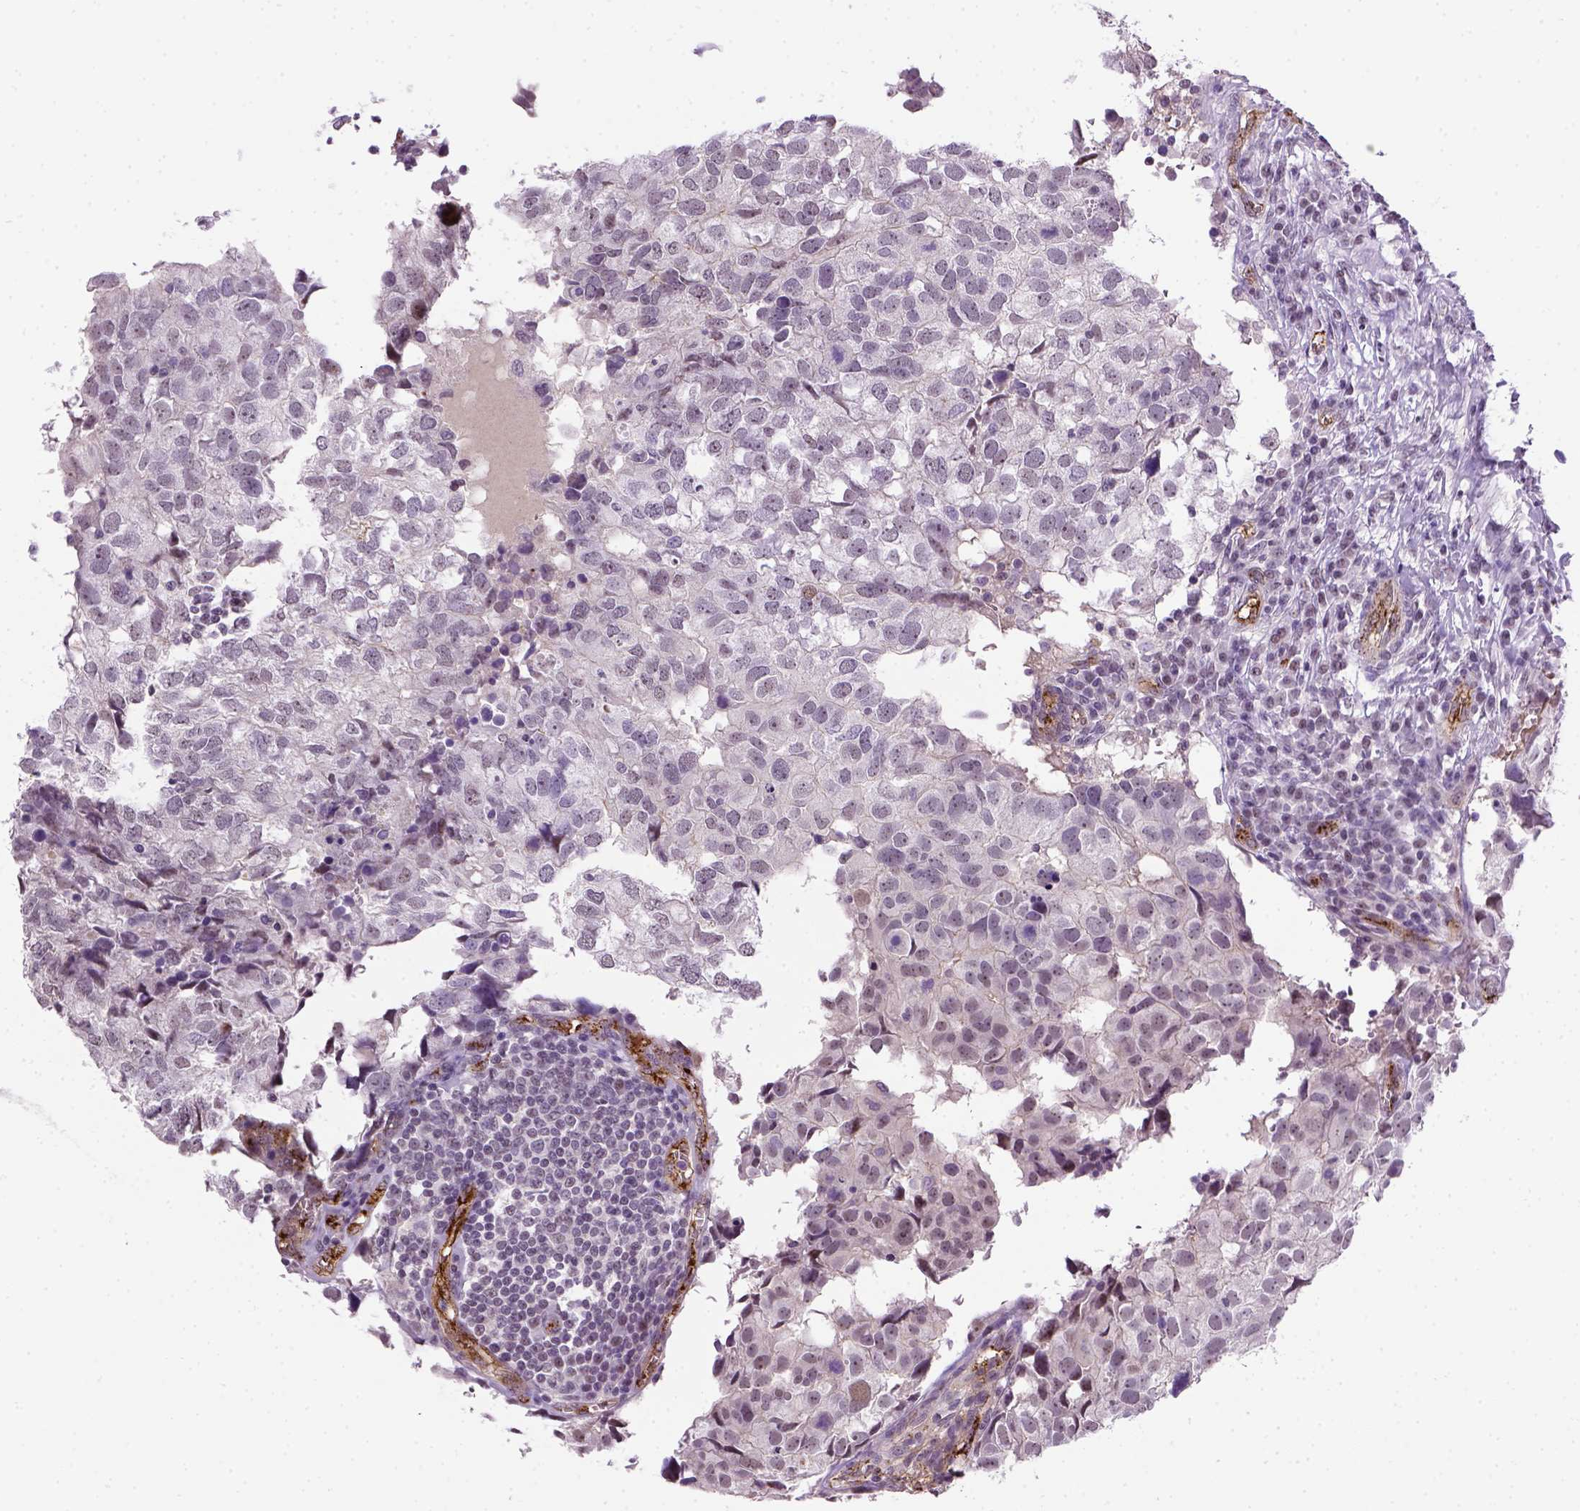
{"staining": {"intensity": "negative", "quantity": "none", "location": "none"}, "tissue": "breast cancer", "cell_type": "Tumor cells", "image_type": "cancer", "snomed": [{"axis": "morphology", "description": "Duct carcinoma"}, {"axis": "topography", "description": "Breast"}], "caption": "The photomicrograph shows no significant expression in tumor cells of infiltrating ductal carcinoma (breast).", "gene": "VWF", "patient": {"sex": "female", "age": 30}}